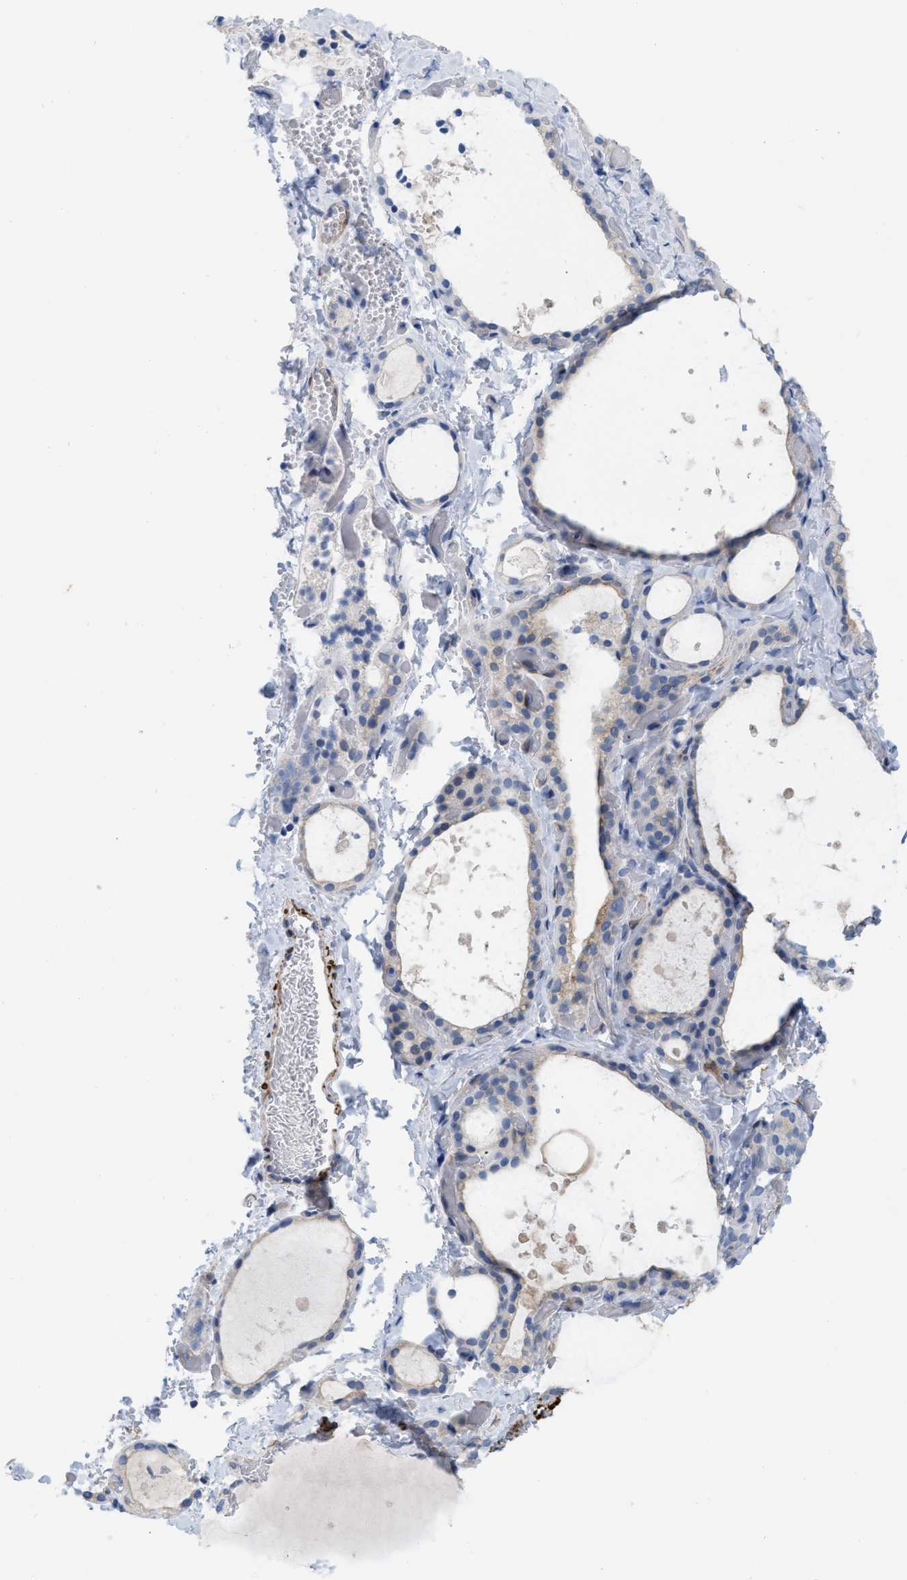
{"staining": {"intensity": "negative", "quantity": "none", "location": "none"}, "tissue": "thyroid gland", "cell_type": "Glandular cells", "image_type": "normal", "snomed": [{"axis": "morphology", "description": "Normal tissue, NOS"}, {"axis": "topography", "description": "Thyroid gland"}], "caption": "Immunohistochemistry (IHC) image of normal thyroid gland: thyroid gland stained with DAB (3,3'-diaminobenzidine) exhibits no significant protein positivity in glandular cells.", "gene": "TAGLN", "patient": {"sex": "female", "age": 44}}